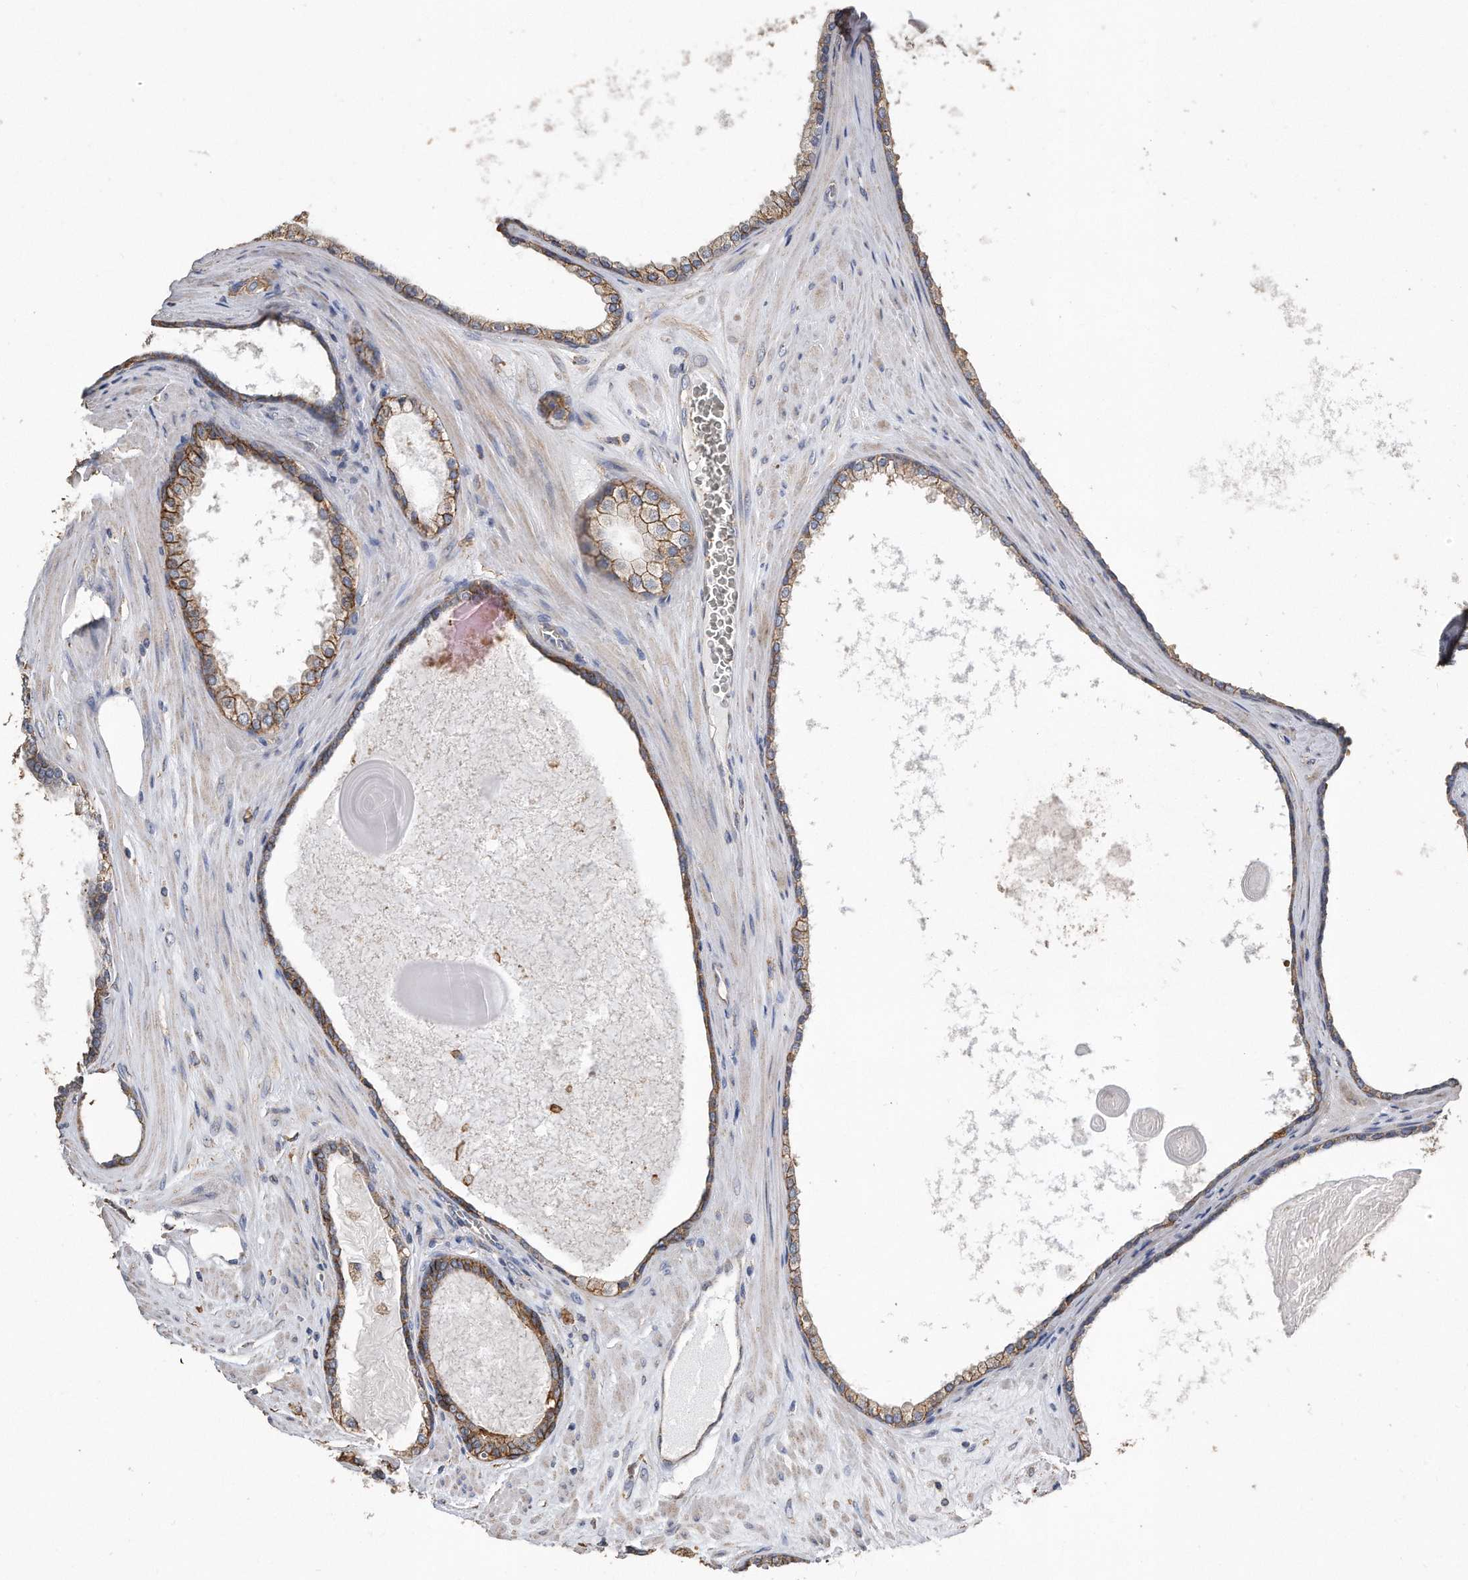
{"staining": {"intensity": "moderate", "quantity": ">75%", "location": "cytoplasmic/membranous"}, "tissue": "prostate cancer", "cell_type": "Tumor cells", "image_type": "cancer", "snomed": [{"axis": "morphology", "description": "Adenocarcinoma, Low grade"}, {"axis": "topography", "description": "Prostate"}], "caption": "Immunohistochemical staining of prostate low-grade adenocarcinoma reveals moderate cytoplasmic/membranous protein expression in about >75% of tumor cells.", "gene": "CDCP1", "patient": {"sex": "male", "age": 70}}